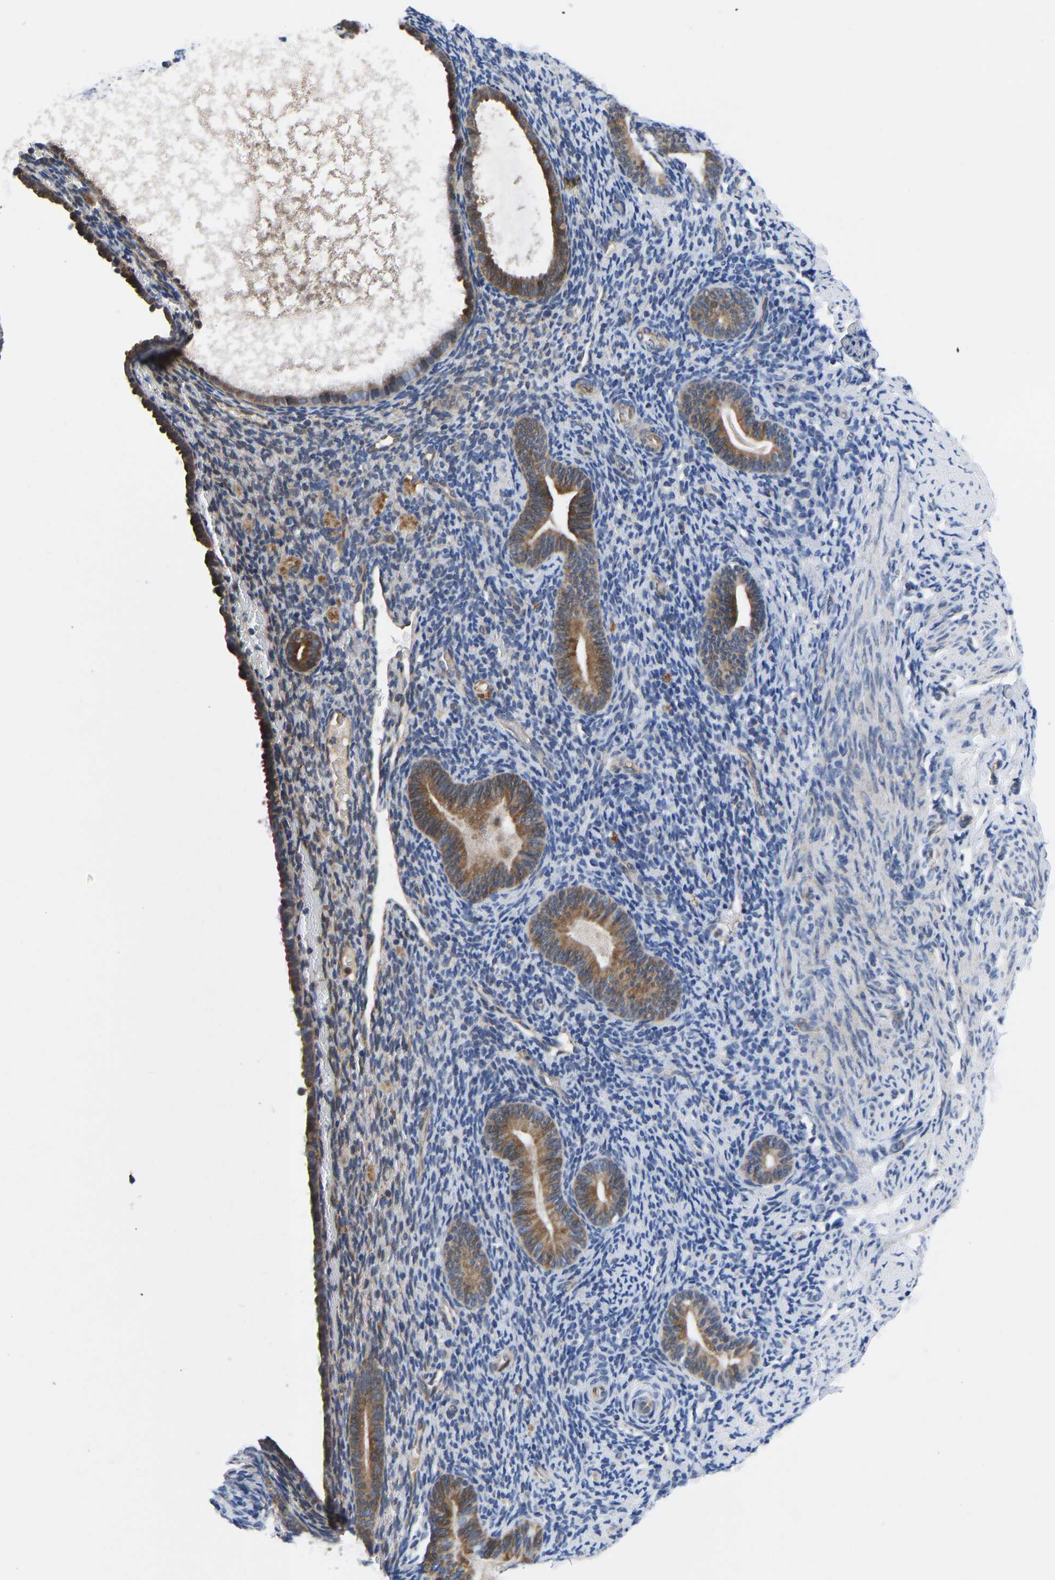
{"staining": {"intensity": "moderate", "quantity": "<25%", "location": "cytoplasmic/membranous"}, "tissue": "endometrium", "cell_type": "Cells in endometrial stroma", "image_type": "normal", "snomed": [{"axis": "morphology", "description": "Normal tissue, NOS"}, {"axis": "topography", "description": "Endometrium"}], "caption": "A histopathology image showing moderate cytoplasmic/membranous staining in about <25% of cells in endometrial stroma in normal endometrium, as visualized by brown immunohistochemical staining.", "gene": "FRRS1", "patient": {"sex": "female", "age": 51}}